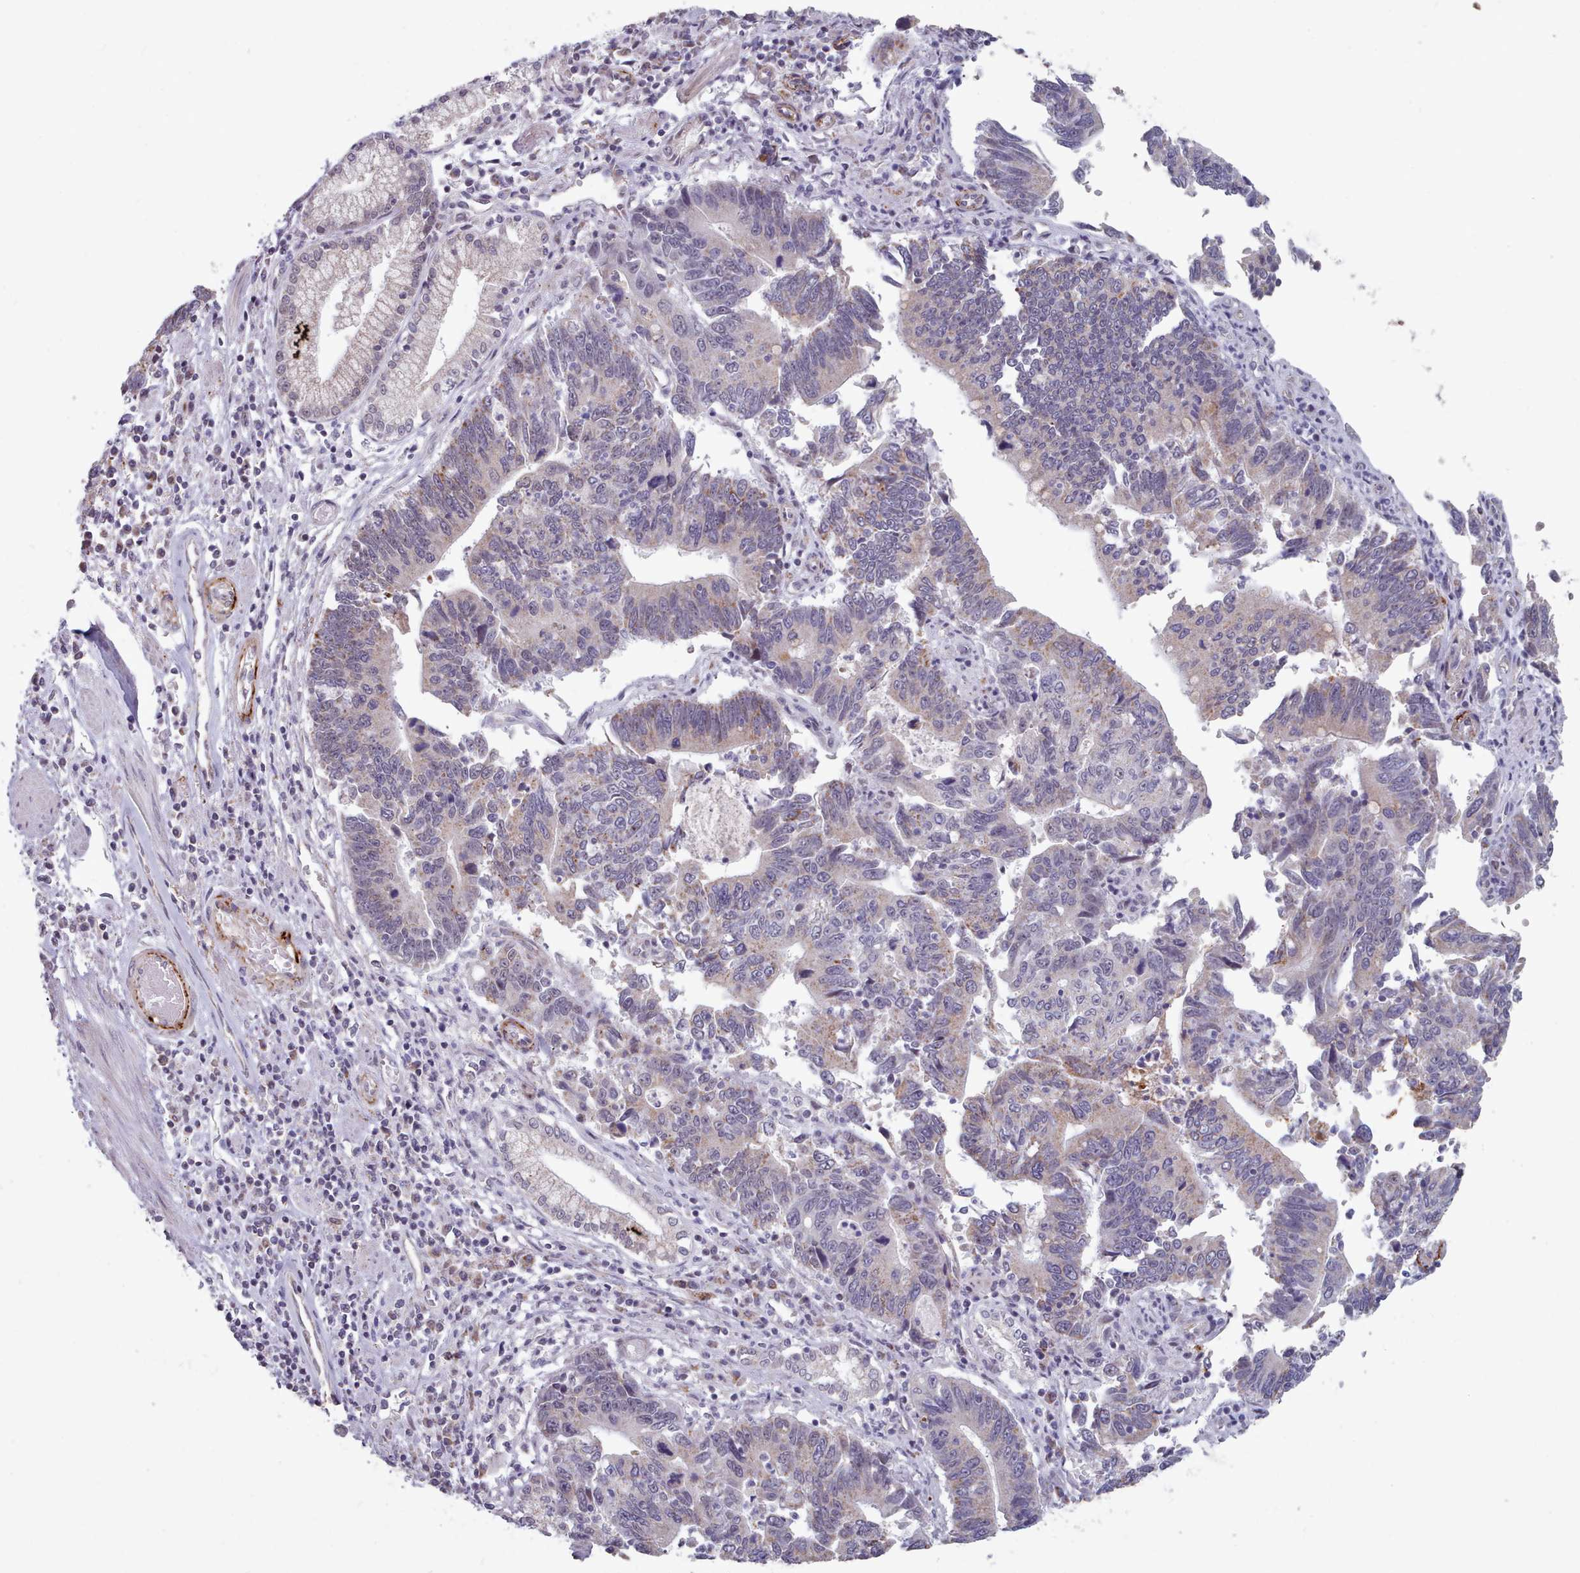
{"staining": {"intensity": "weak", "quantity": "<25%", "location": "cytoplasmic/membranous"}, "tissue": "stomach cancer", "cell_type": "Tumor cells", "image_type": "cancer", "snomed": [{"axis": "morphology", "description": "Adenocarcinoma, NOS"}, {"axis": "topography", "description": "Stomach"}], "caption": "Protein analysis of adenocarcinoma (stomach) demonstrates no significant positivity in tumor cells.", "gene": "TRARG1", "patient": {"sex": "male", "age": 59}}